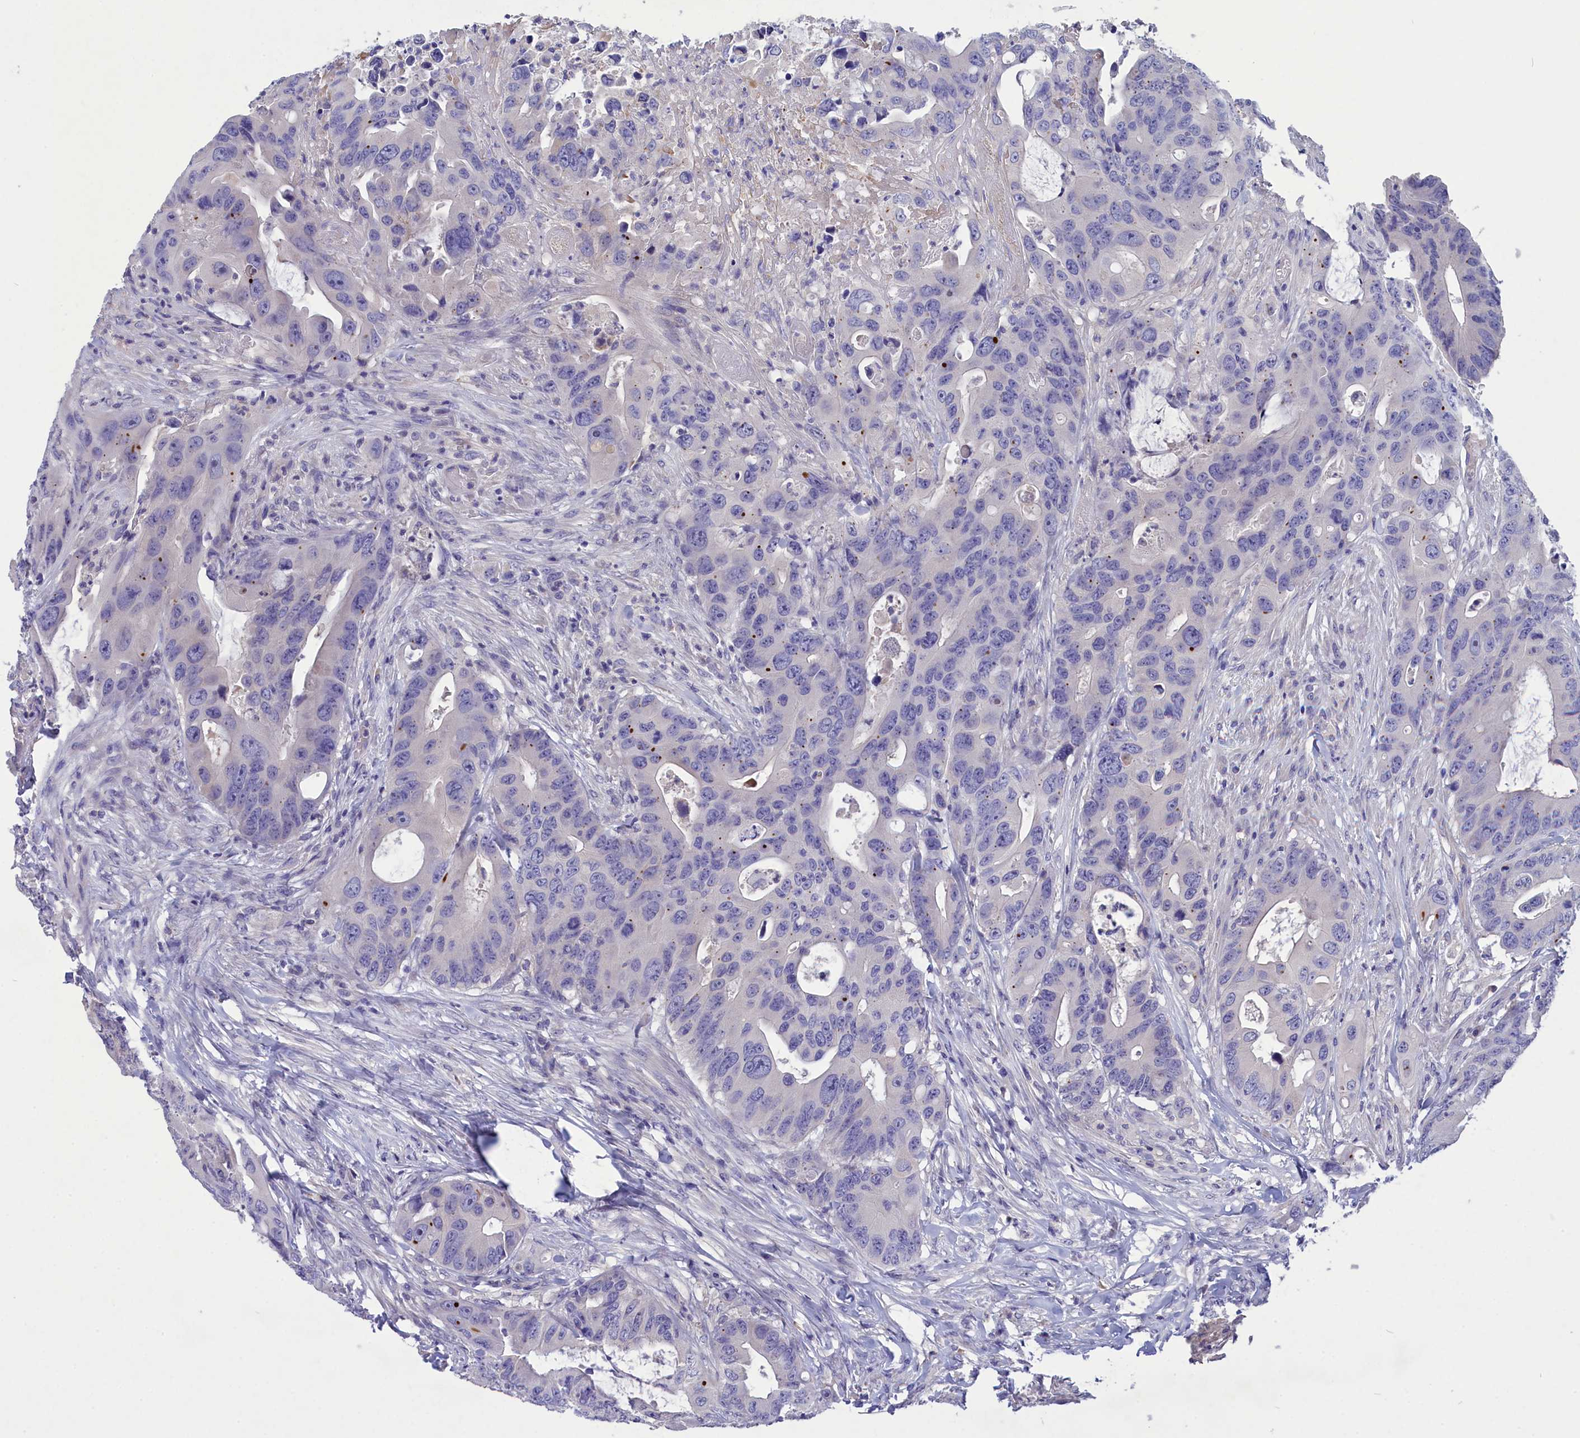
{"staining": {"intensity": "negative", "quantity": "none", "location": "none"}, "tissue": "colorectal cancer", "cell_type": "Tumor cells", "image_type": "cancer", "snomed": [{"axis": "morphology", "description": "Adenocarcinoma, NOS"}, {"axis": "topography", "description": "Colon"}], "caption": "DAB (3,3'-diaminobenzidine) immunohistochemical staining of colorectal adenocarcinoma displays no significant positivity in tumor cells.", "gene": "DEFB119", "patient": {"sex": "male", "age": 71}}